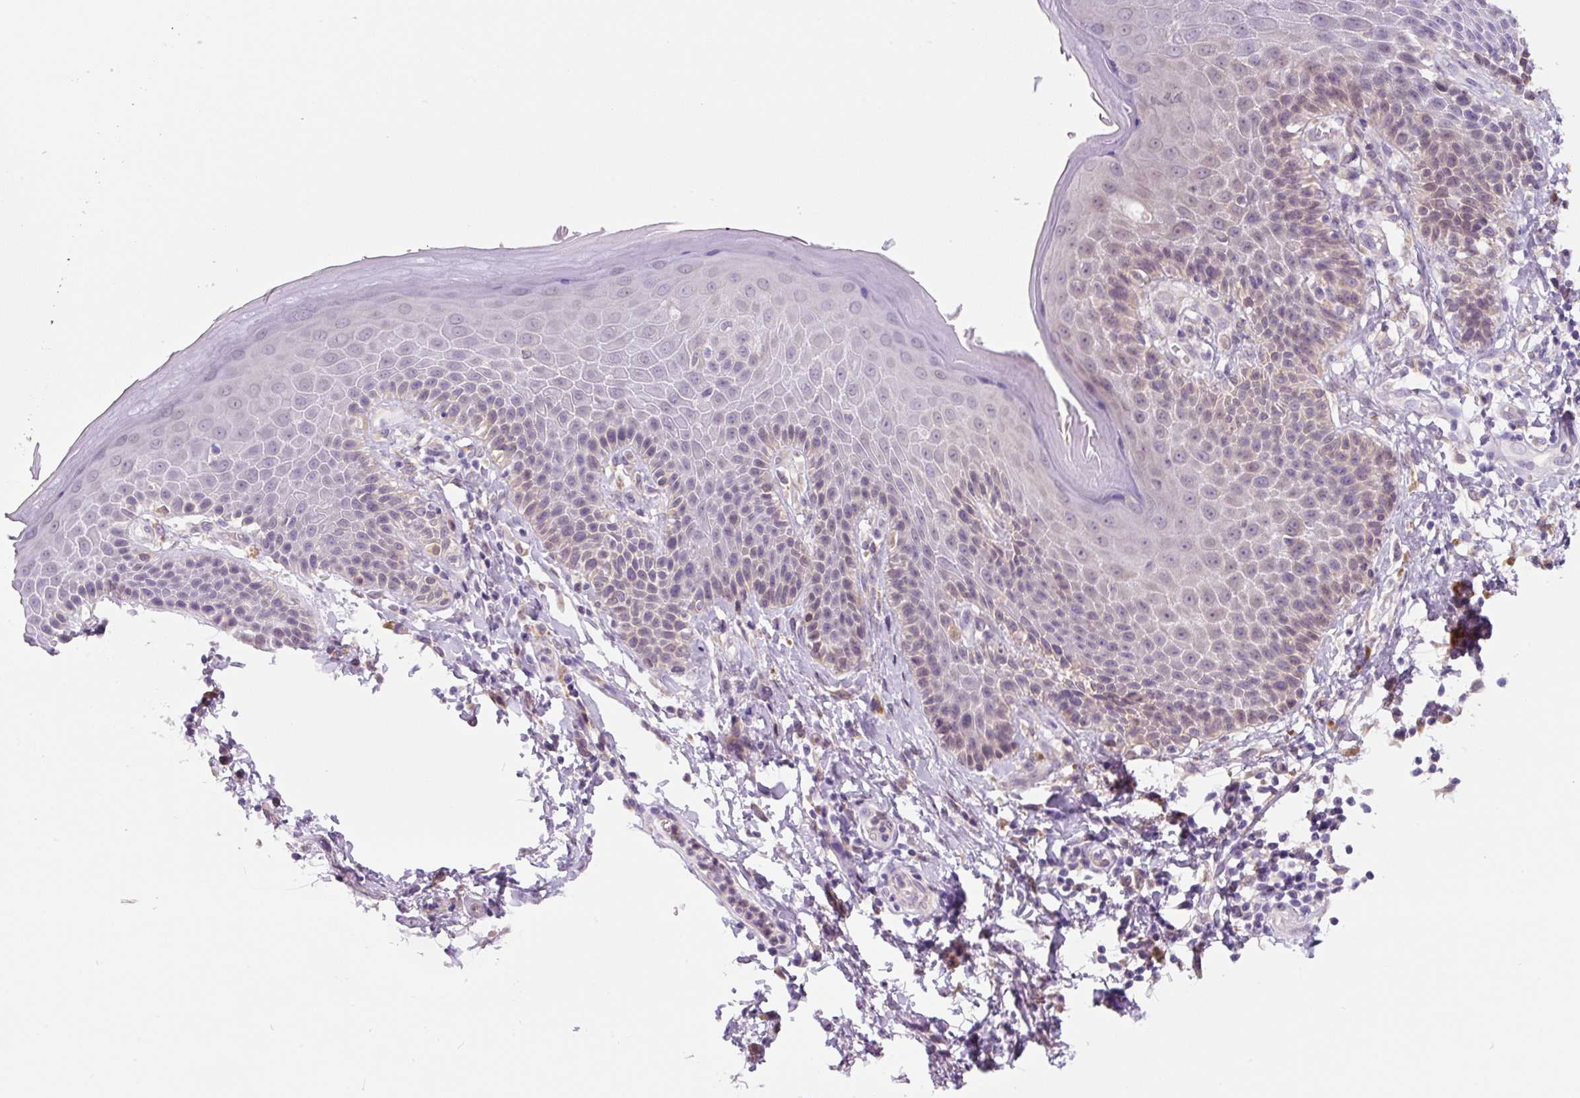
{"staining": {"intensity": "negative", "quantity": "none", "location": "none"}, "tissue": "skin", "cell_type": "Epidermal cells", "image_type": "normal", "snomed": [{"axis": "morphology", "description": "Normal tissue, NOS"}, {"axis": "topography", "description": "Peripheral nerve tissue"}], "caption": "Skin was stained to show a protein in brown. There is no significant positivity in epidermal cells. (DAB (3,3'-diaminobenzidine) immunohistochemistry (IHC) with hematoxylin counter stain).", "gene": "ASRGL1", "patient": {"sex": "male", "age": 51}}